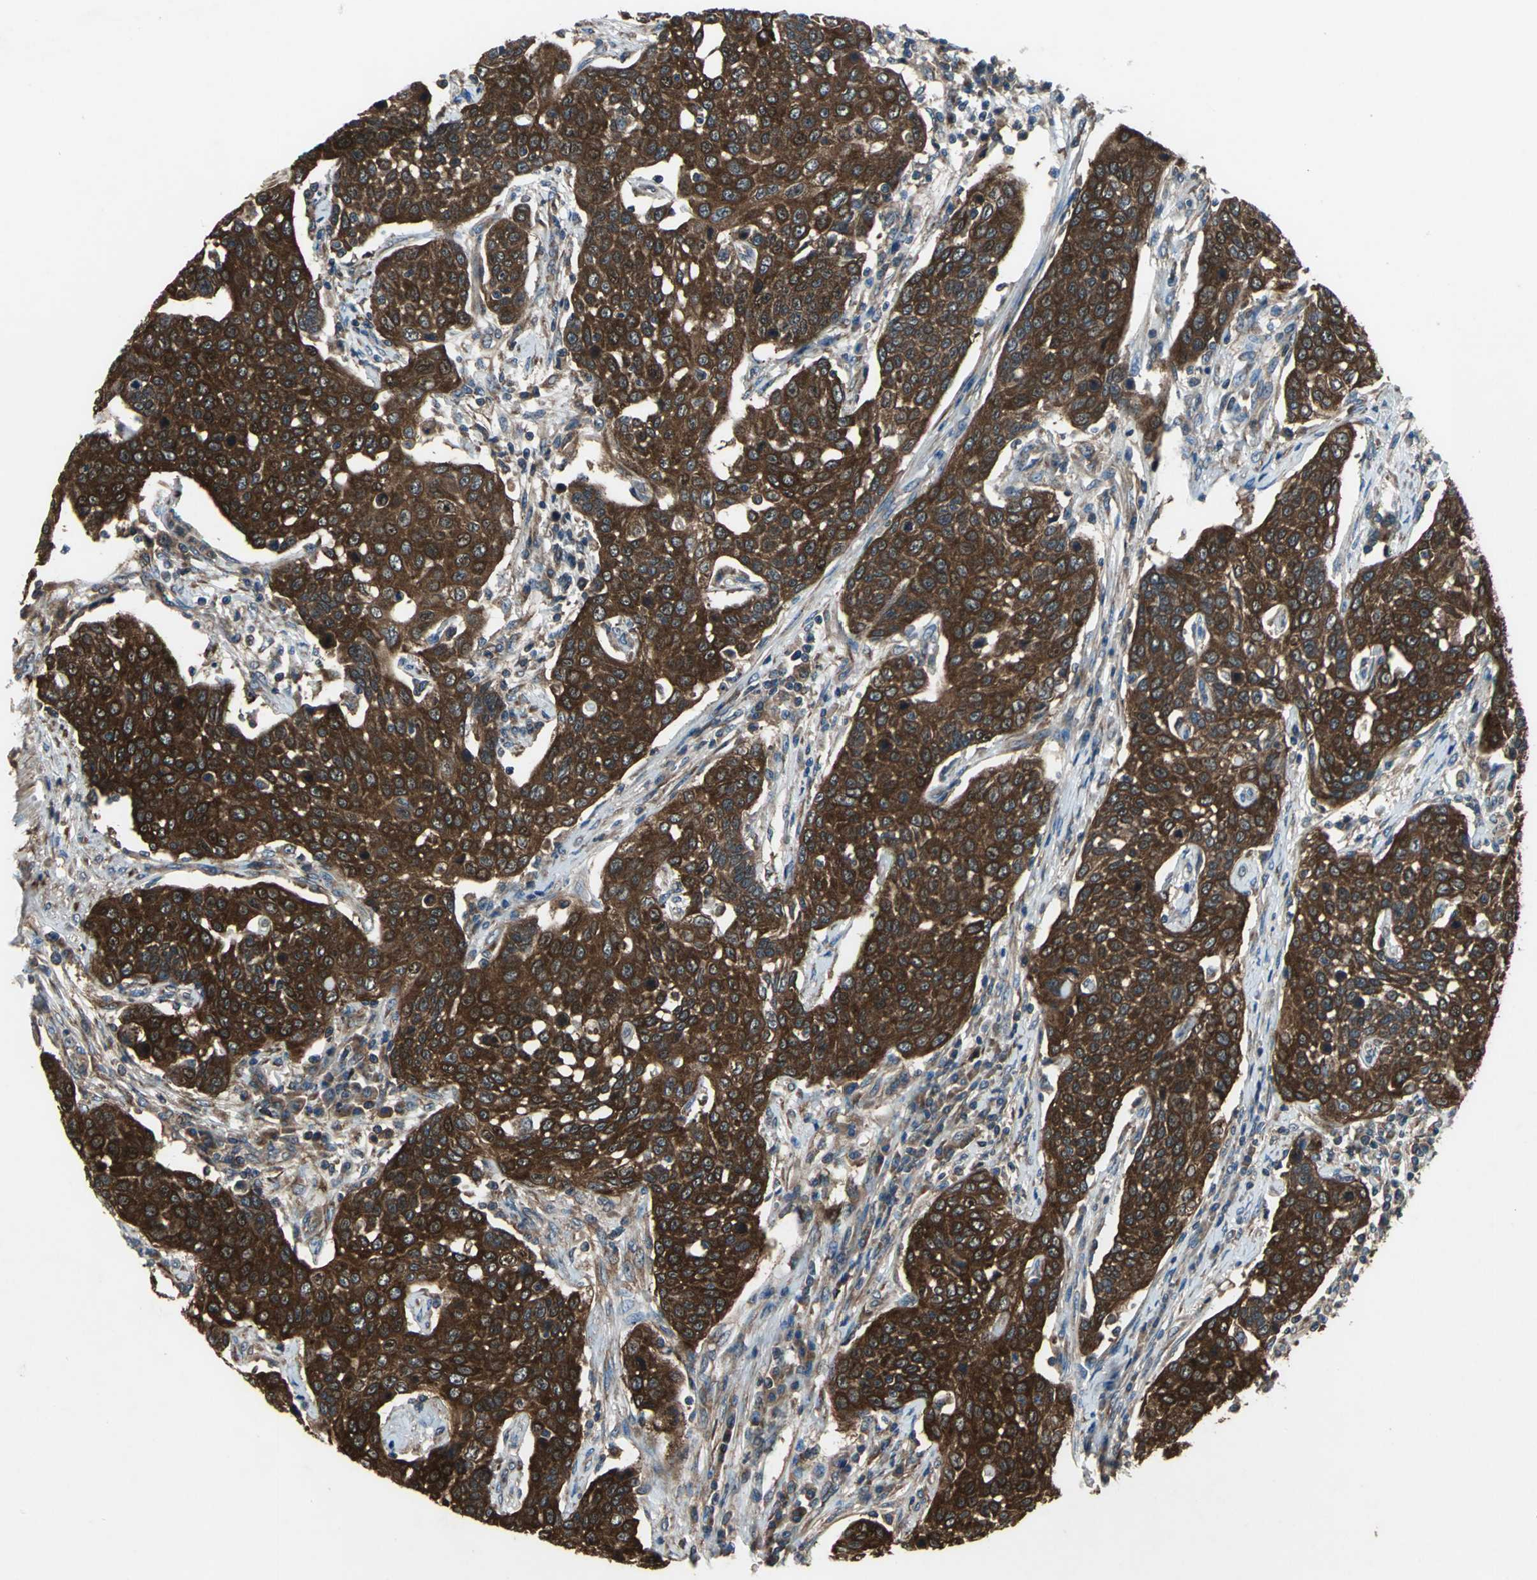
{"staining": {"intensity": "strong", "quantity": ">75%", "location": "cytoplasmic/membranous"}, "tissue": "cervical cancer", "cell_type": "Tumor cells", "image_type": "cancer", "snomed": [{"axis": "morphology", "description": "Squamous cell carcinoma, NOS"}, {"axis": "topography", "description": "Cervix"}], "caption": "A micrograph of squamous cell carcinoma (cervical) stained for a protein reveals strong cytoplasmic/membranous brown staining in tumor cells. The protein of interest is stained brown, and the nuclei are stained in blue (DAB IHC with brightfield microscopy, high magnification).", "gene": "CAPN1", "patient": {"sex": "female", "age": 34}}